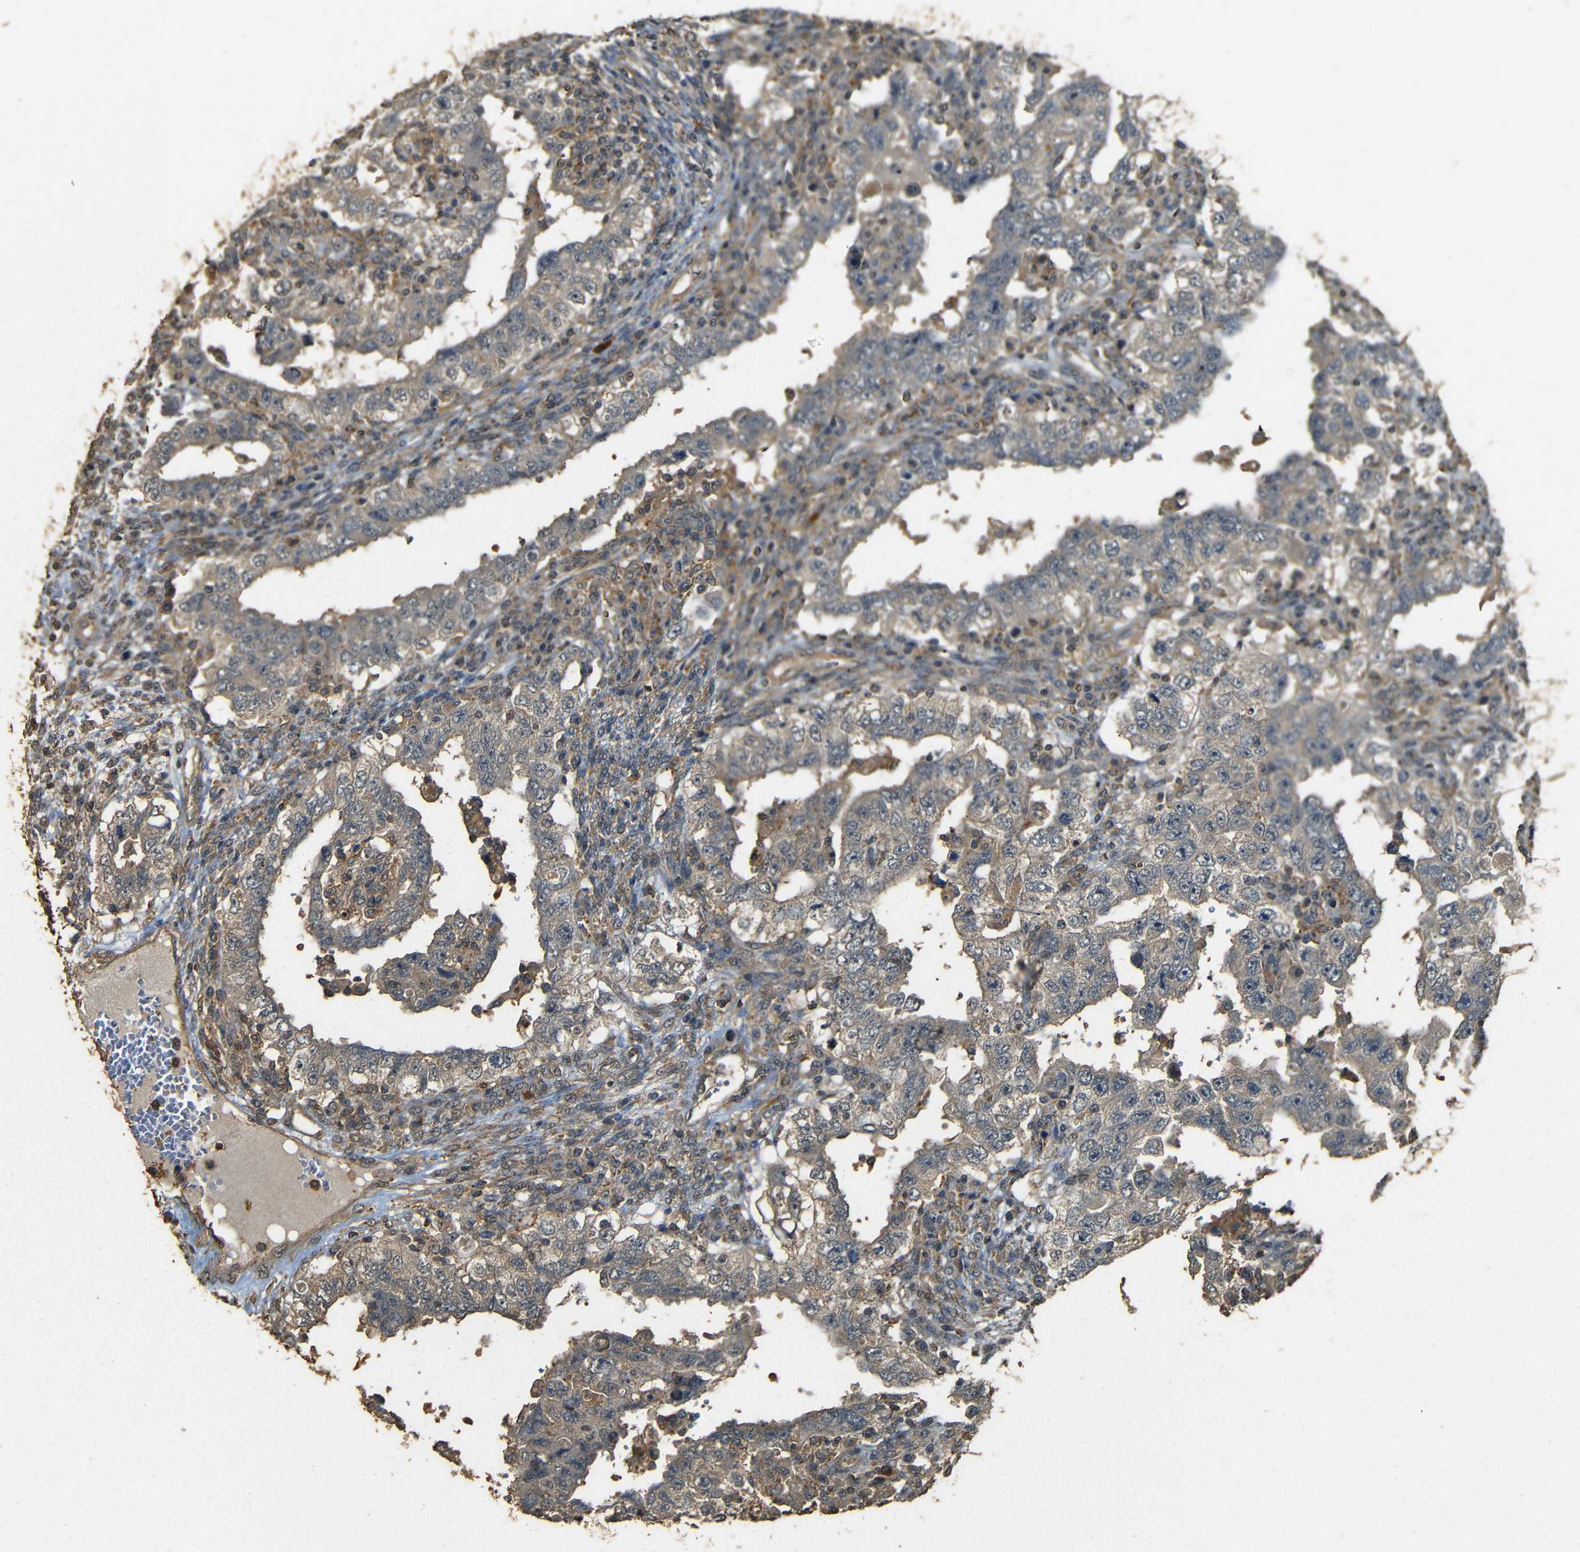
{"staining": {"intensity": "weak", "quantity": "25%-75%", "location": "cytoplasmic/membranous"}, "tissue": "testis cancer", "cell_type": "Tumor cells", "image_type": "cancer", "snomed": [{"axis": "morphology", "description": "Carcinoma, Embryonal, NOS"}, {"axis": "topography", "description": "Testis"}], "caption": "Immunohistochemistry (IHC) image of human testis cancer (embryonal carcinoma) stained for a protein (brown), which shows low levels of weak cytoplasmic/membranous staining in approximately 25%-75% of tumor cells.", "gene": "PDE5A", "patient": {"sex": "male", "age": 26}}